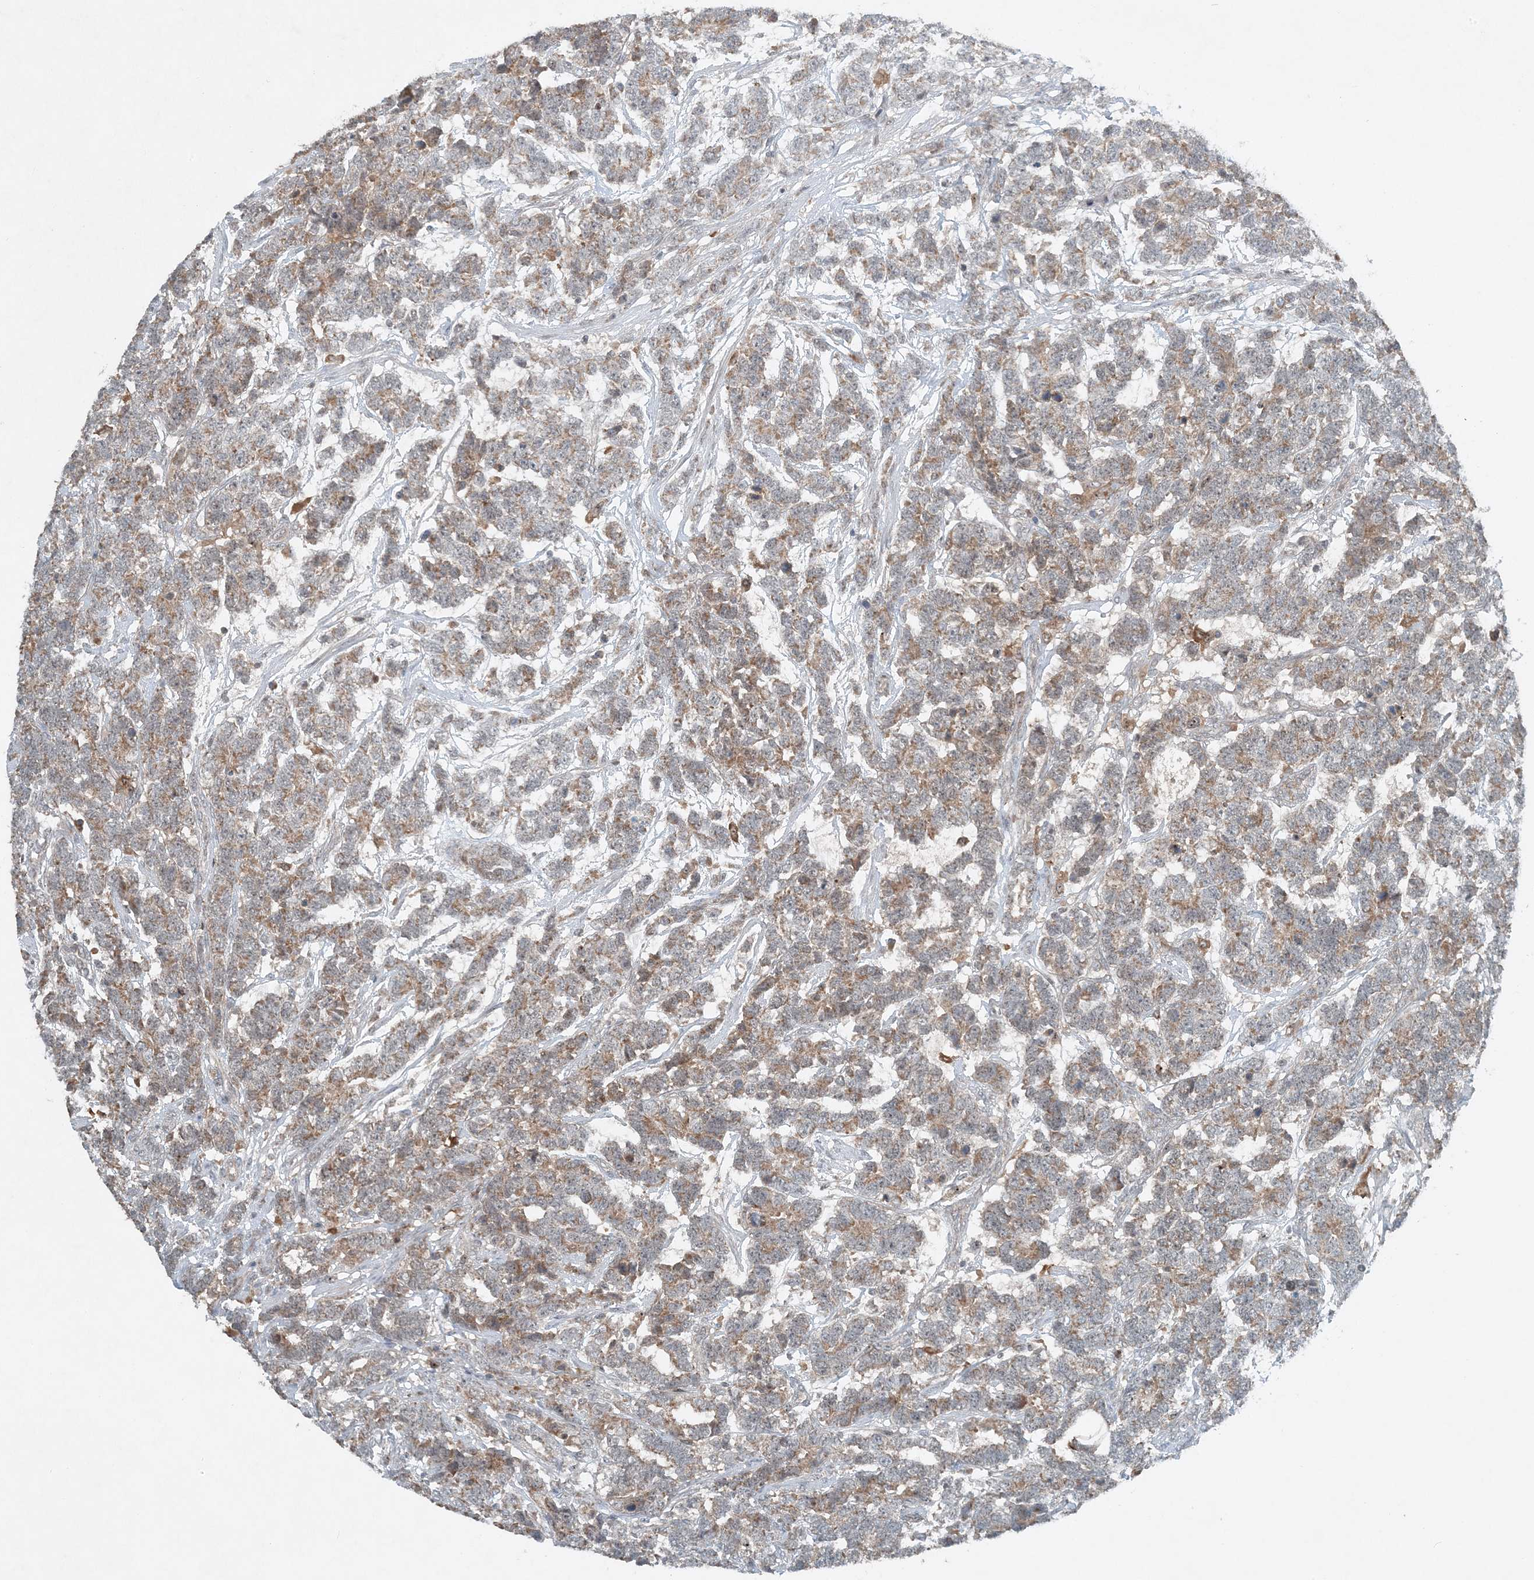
{"staining": {"intensity": "moderate", "quantity": "25%-75%", "location": "cytoplasmic/membranous"}, "tissue": "testis cancer", "cell_type": "Tumor cells", "image_type": "cancer", "snomed": [{"axis": "morphology", "description": "Carcinoma, Embryonal, NOS"}, {"axis": "topography", "description": "Testis"}], "caption": "The immunohistochemical stain highlights moderate cytoplasmic/membranous staining in tumor cells of testis embryonal carcinoma tissue.", "gene": "MITD1", "patient": {"sex": "male", "age": 26}}